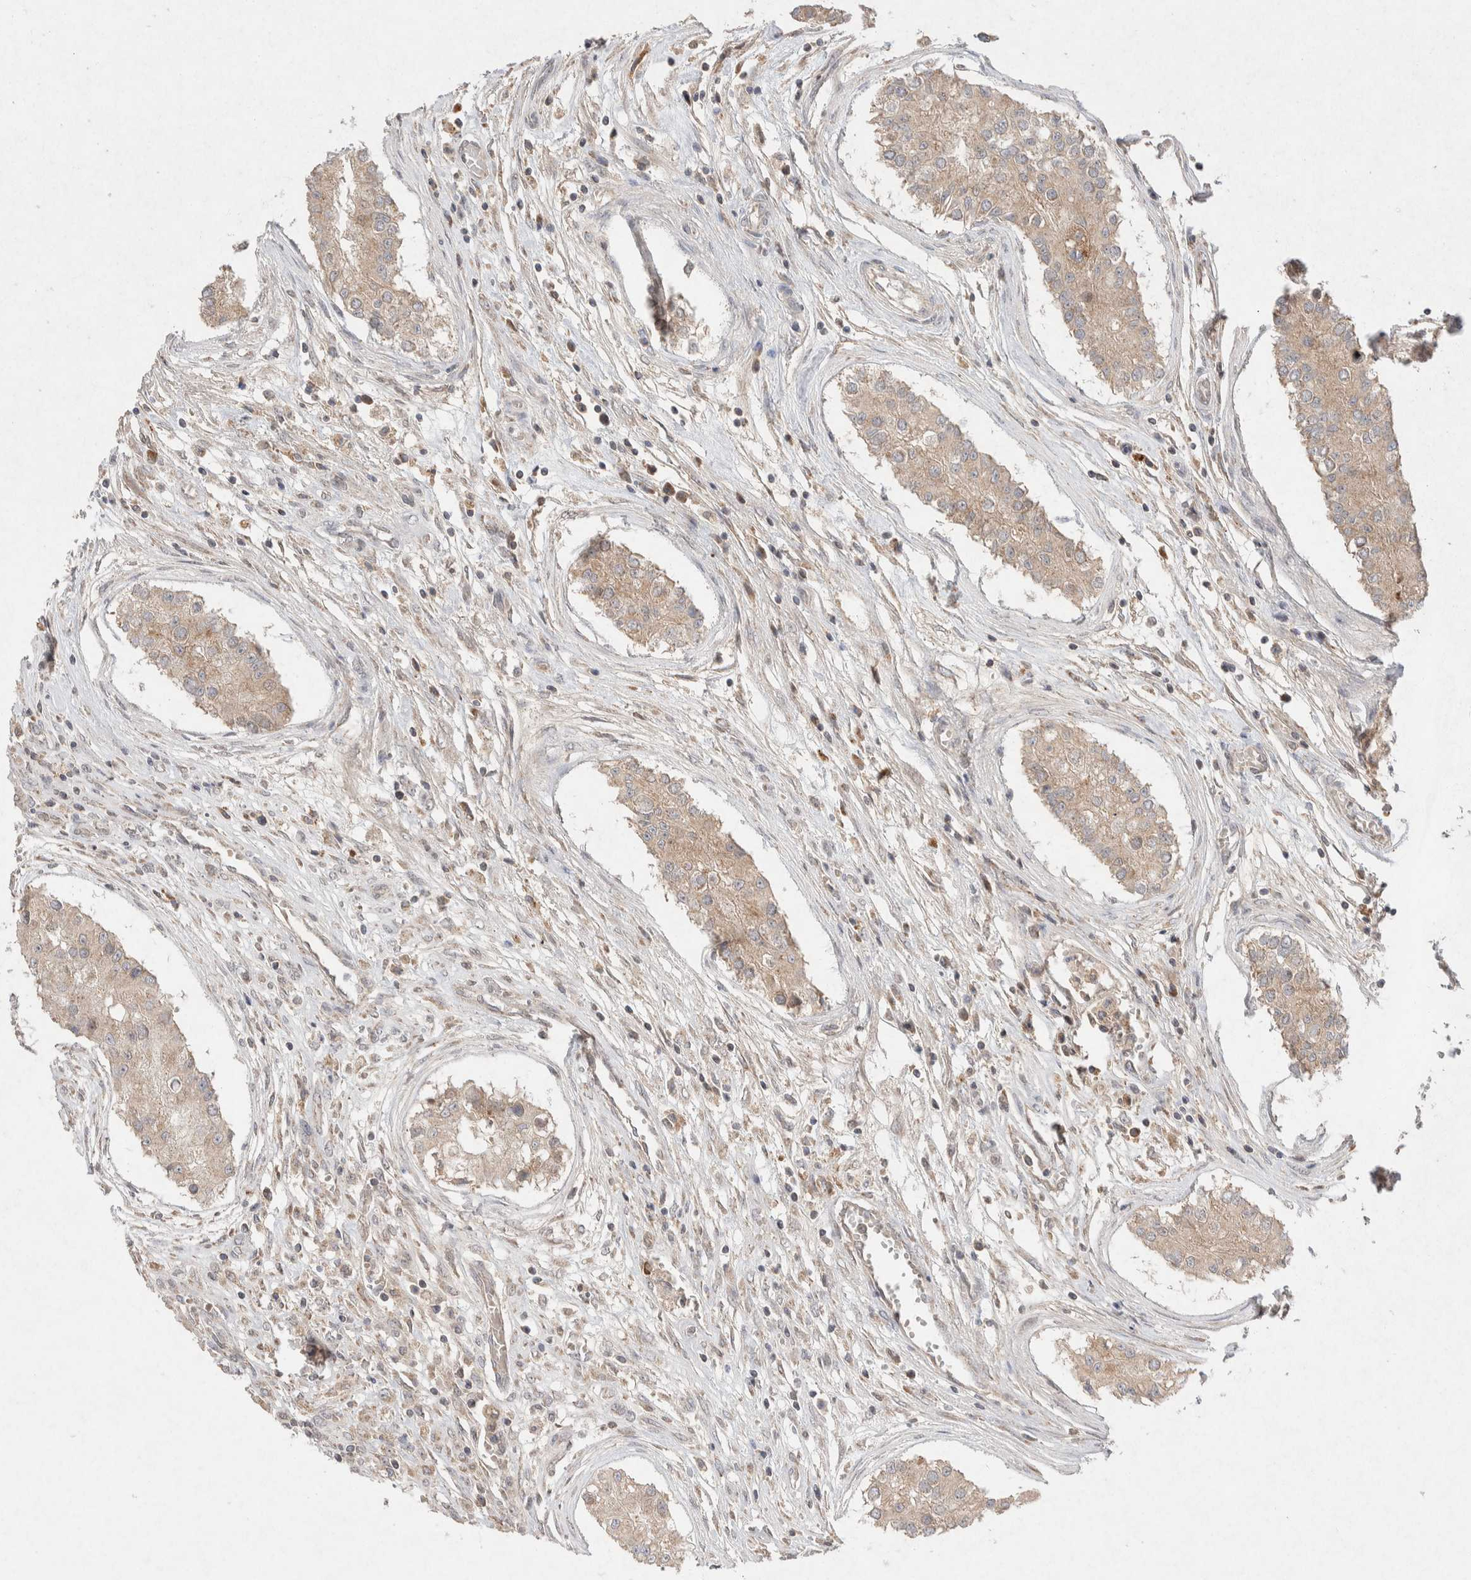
{"staining": {"intensity": "weak", "quantity": ">75%", "location": "cytoplasmic/membranous"}, "tissue": "testis cancer", "cell_type": "Tumor cells", "image_type": "cancer", "snomed": [{"axis": "morphology", "description": "Carcinoma, Embryonal, NOS"}, {"axis": "topography", "description": "Testis"}], "caption": "DAB immunohistochemical staining of testis embryonal carcinoma shows weak cytoplasmic/membranous protein staining in approximately >75% of tumor cells.", "gene": "CMTM4", "patient": {"sex": "male", "age": 25}}